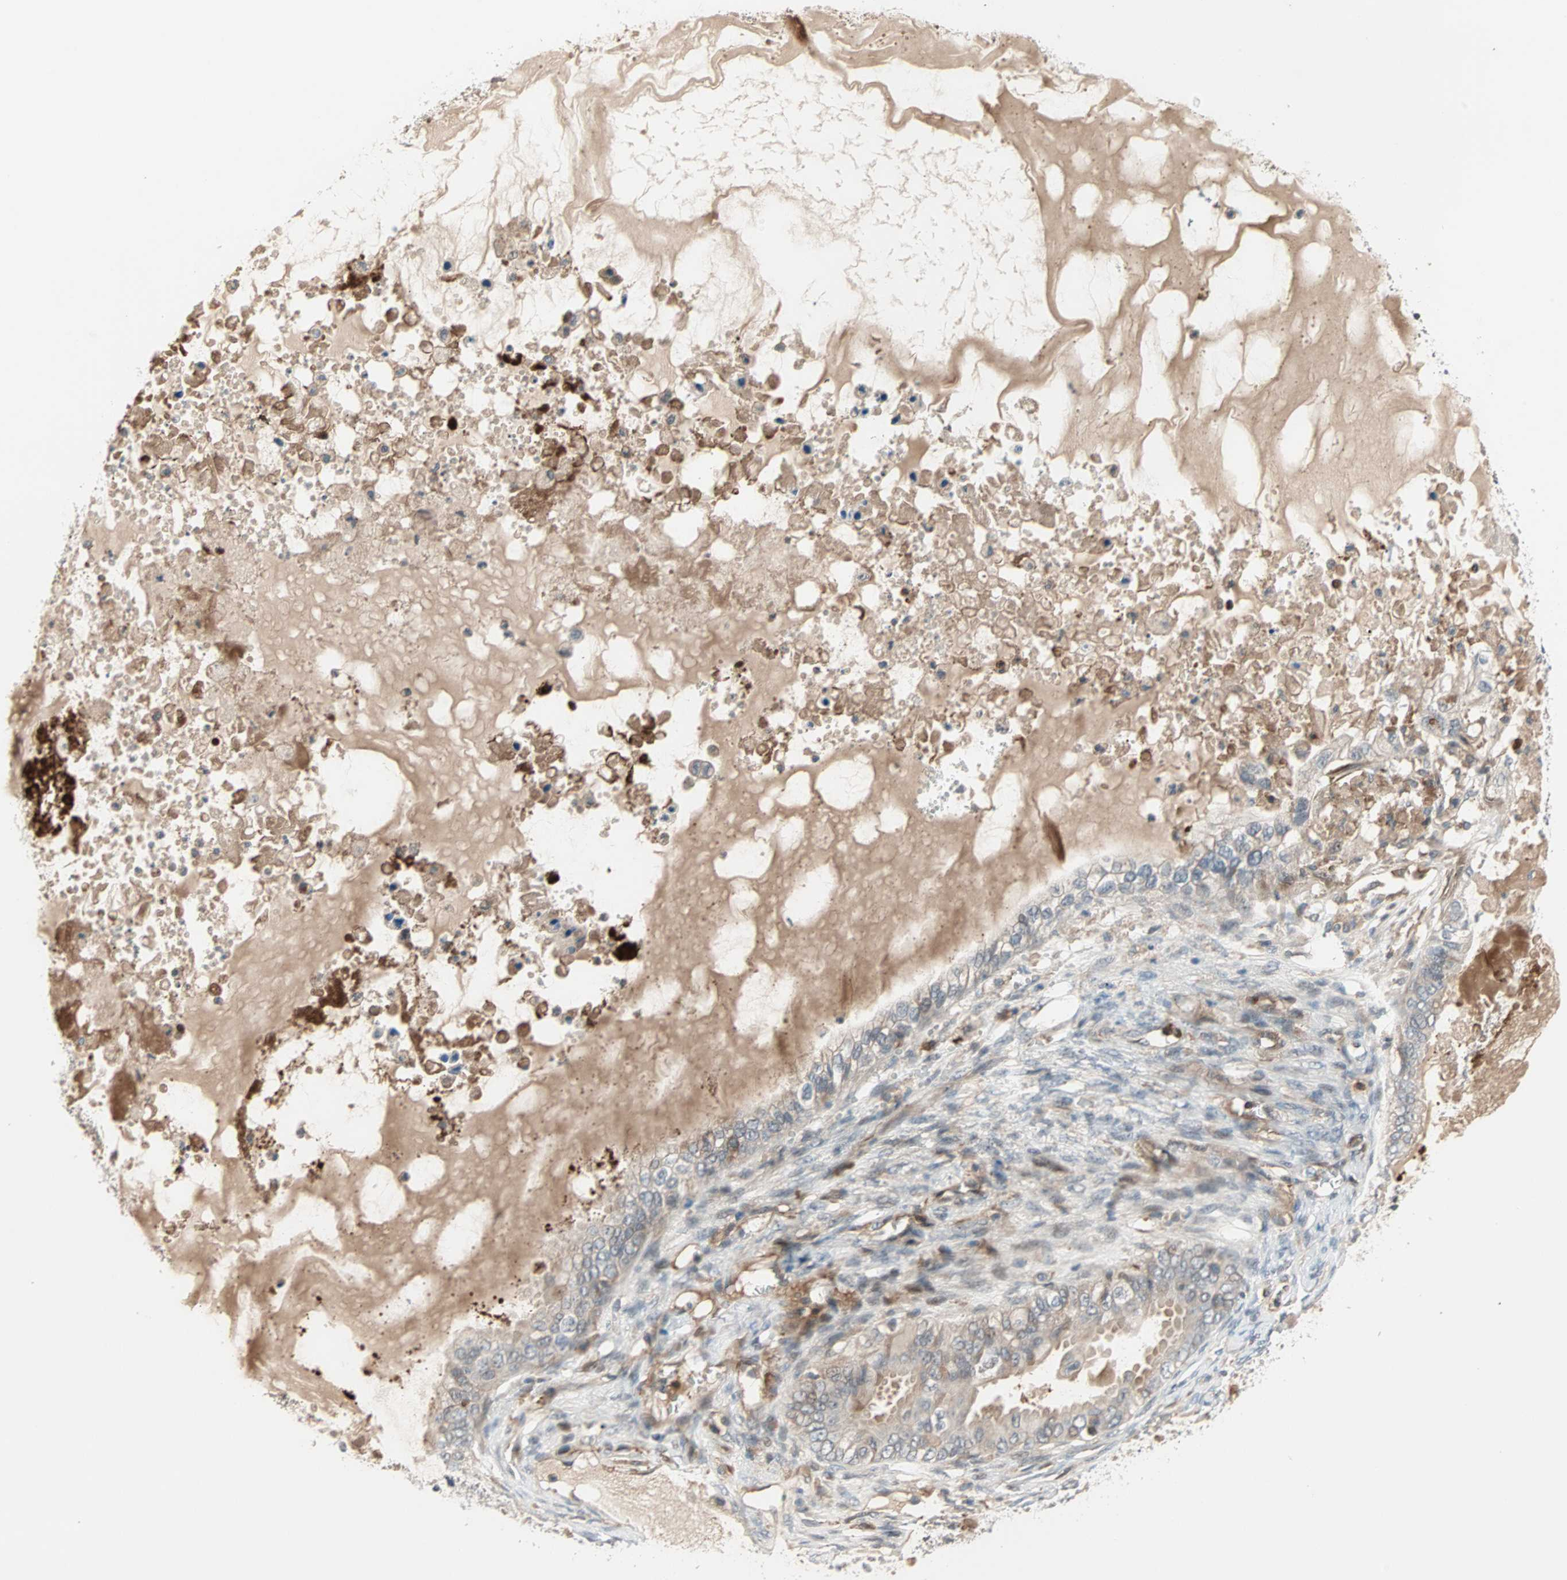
{"staining": {"intensity": "weak", "quantity": "<25%", "location": "cytoplasmic/membranous"}, "tissue": "ovarian cancer", "cell_type": "Tumor cells", "image_type": "cancer", "snomed": [{"axis": "morphology", "description": "Cystadenocarcinoma, mucinous, NOS"}, {"axis": "topography", "description": "Ovary"}], "caption": "A high-resolution histopathology image shows immunohistochemistry (IHC) staining of ovarian cancer (mucinous cystadenocarcinoma), which reveals no significant expression in tumor cells. (DAB IHC with hematoxylin counter stain).", "gene": "PROS1", "patient": {"sex": "female", "age": 80}}